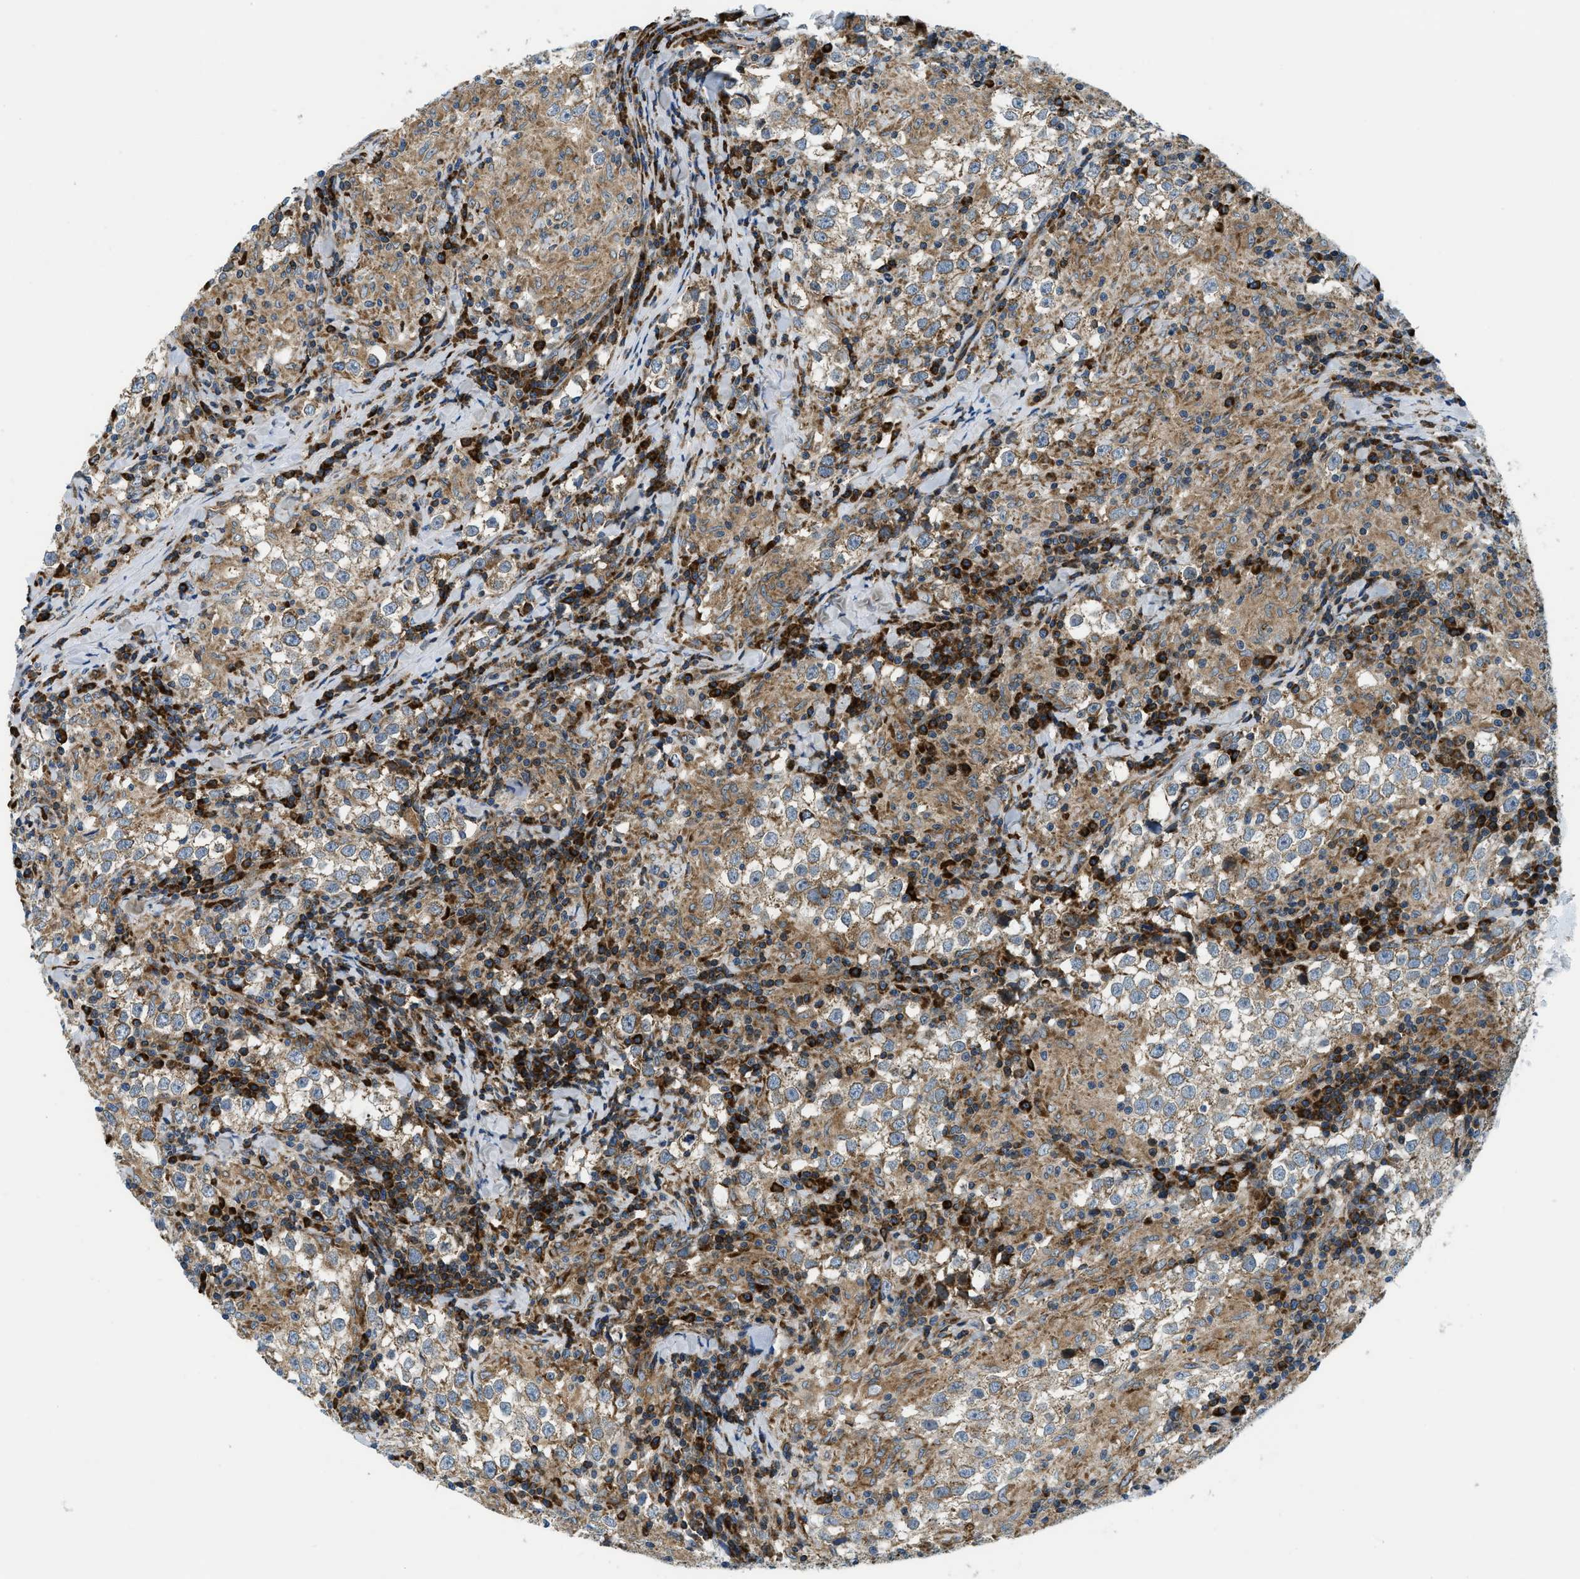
{"staining": {"intensity": "moderate", "quantity": "25%-75%", "location": "cytoplasmic/membranous"}, "tissue": "testis cancer", "cell_type": "Tumor cells", "image_type": "cancer", "snomed": [{"axis": "morphology", "description": "Seminoma, NOS"}, {"axis": "morphology", "description": "Carcinoma, Embryonal, NOS"}, {"axis": "topography", "description": "Testis"}], "caption": "A brown stain labels moderate cytoplasmic/membranous positivity of a protein in human testis cancer (seminoma) tumor cells.", "gene": "CSPG4", "patient": {"sex": "male", "age": 36}}